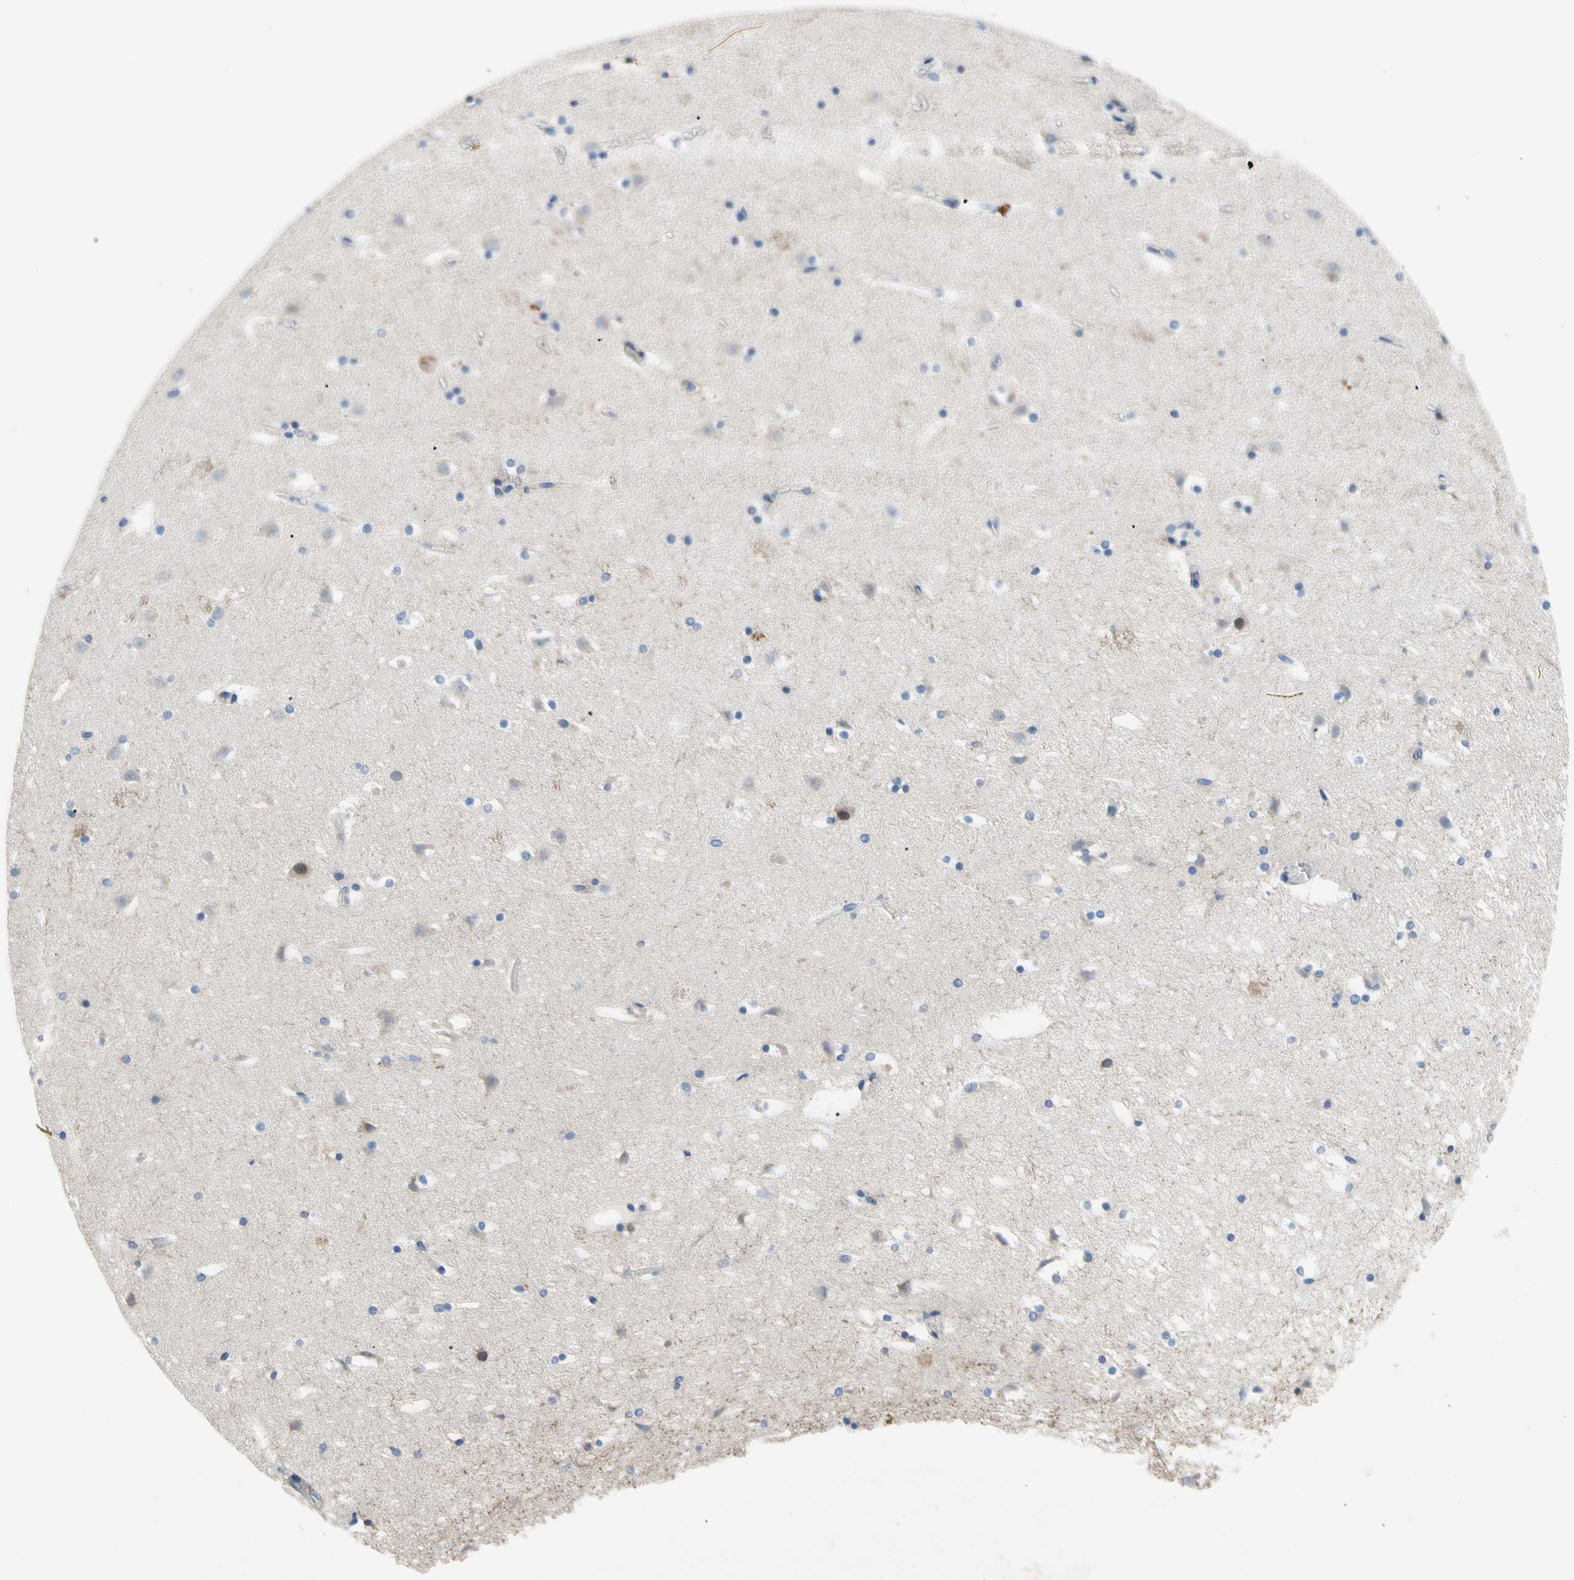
{"staining": {"intensity": "weak", "quantity": "<25%", "location": "cytoplasmic/membranous"}, "tissue": "caudate", "cell_type": "Glial cells", "image_type": "normal", "snomed": [{"axis": "morphology", "description": "Normal tissue, NOS"}, {"axis": "topography", "description": "Lateral ventricle wall"}], "caption": "Immunohistochemistry (IHC) image of benign caudate: human caudate stained with DAB displays no significant protein positivity in glial cells.", "gene": "CA14", "patient": {"sex": "male", "age": 45}}